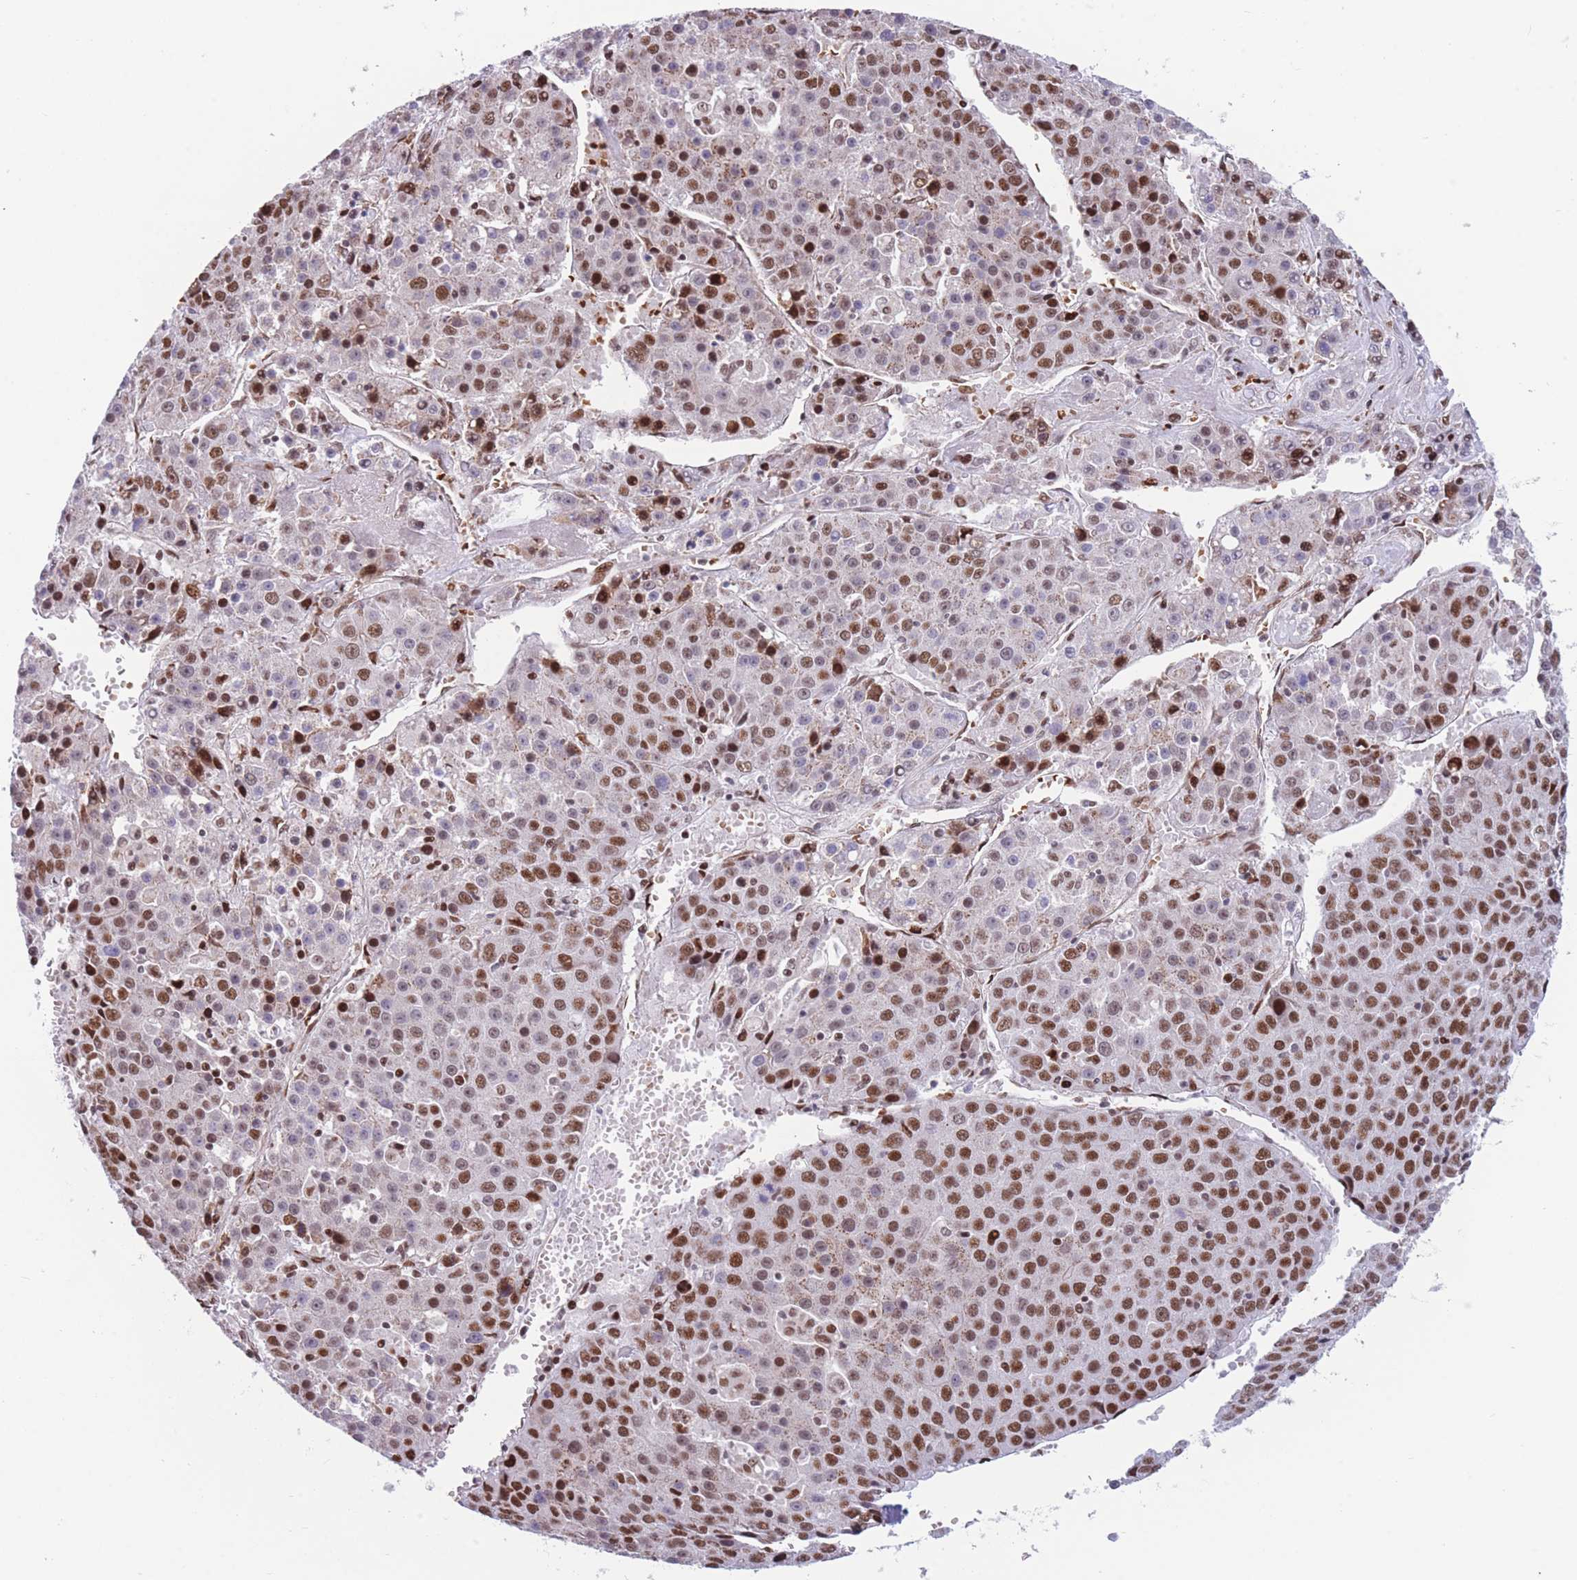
{"staining": {"intensity": "strong", "quantity": "25%-75%", "location": "nuclear"}, "tissue": "liver cancer", "cell_type": "Tumor cells", "image_type": "cancer", "snomed": [{"axis": "morphology", "description": "Carcinoma, Hepatocellular, NOS"}, {"axis": "topography", "description": "Liver"}], "caption": "A high-resolution micrograph shows IHC staining of liver cancer (hepatocellular carcinoma), which reveals strong nuclear expression in approximately 25%-75% of tumor cells.", "gene": "DNAJC3", "patient": {"sex": "female", "age": 53}}